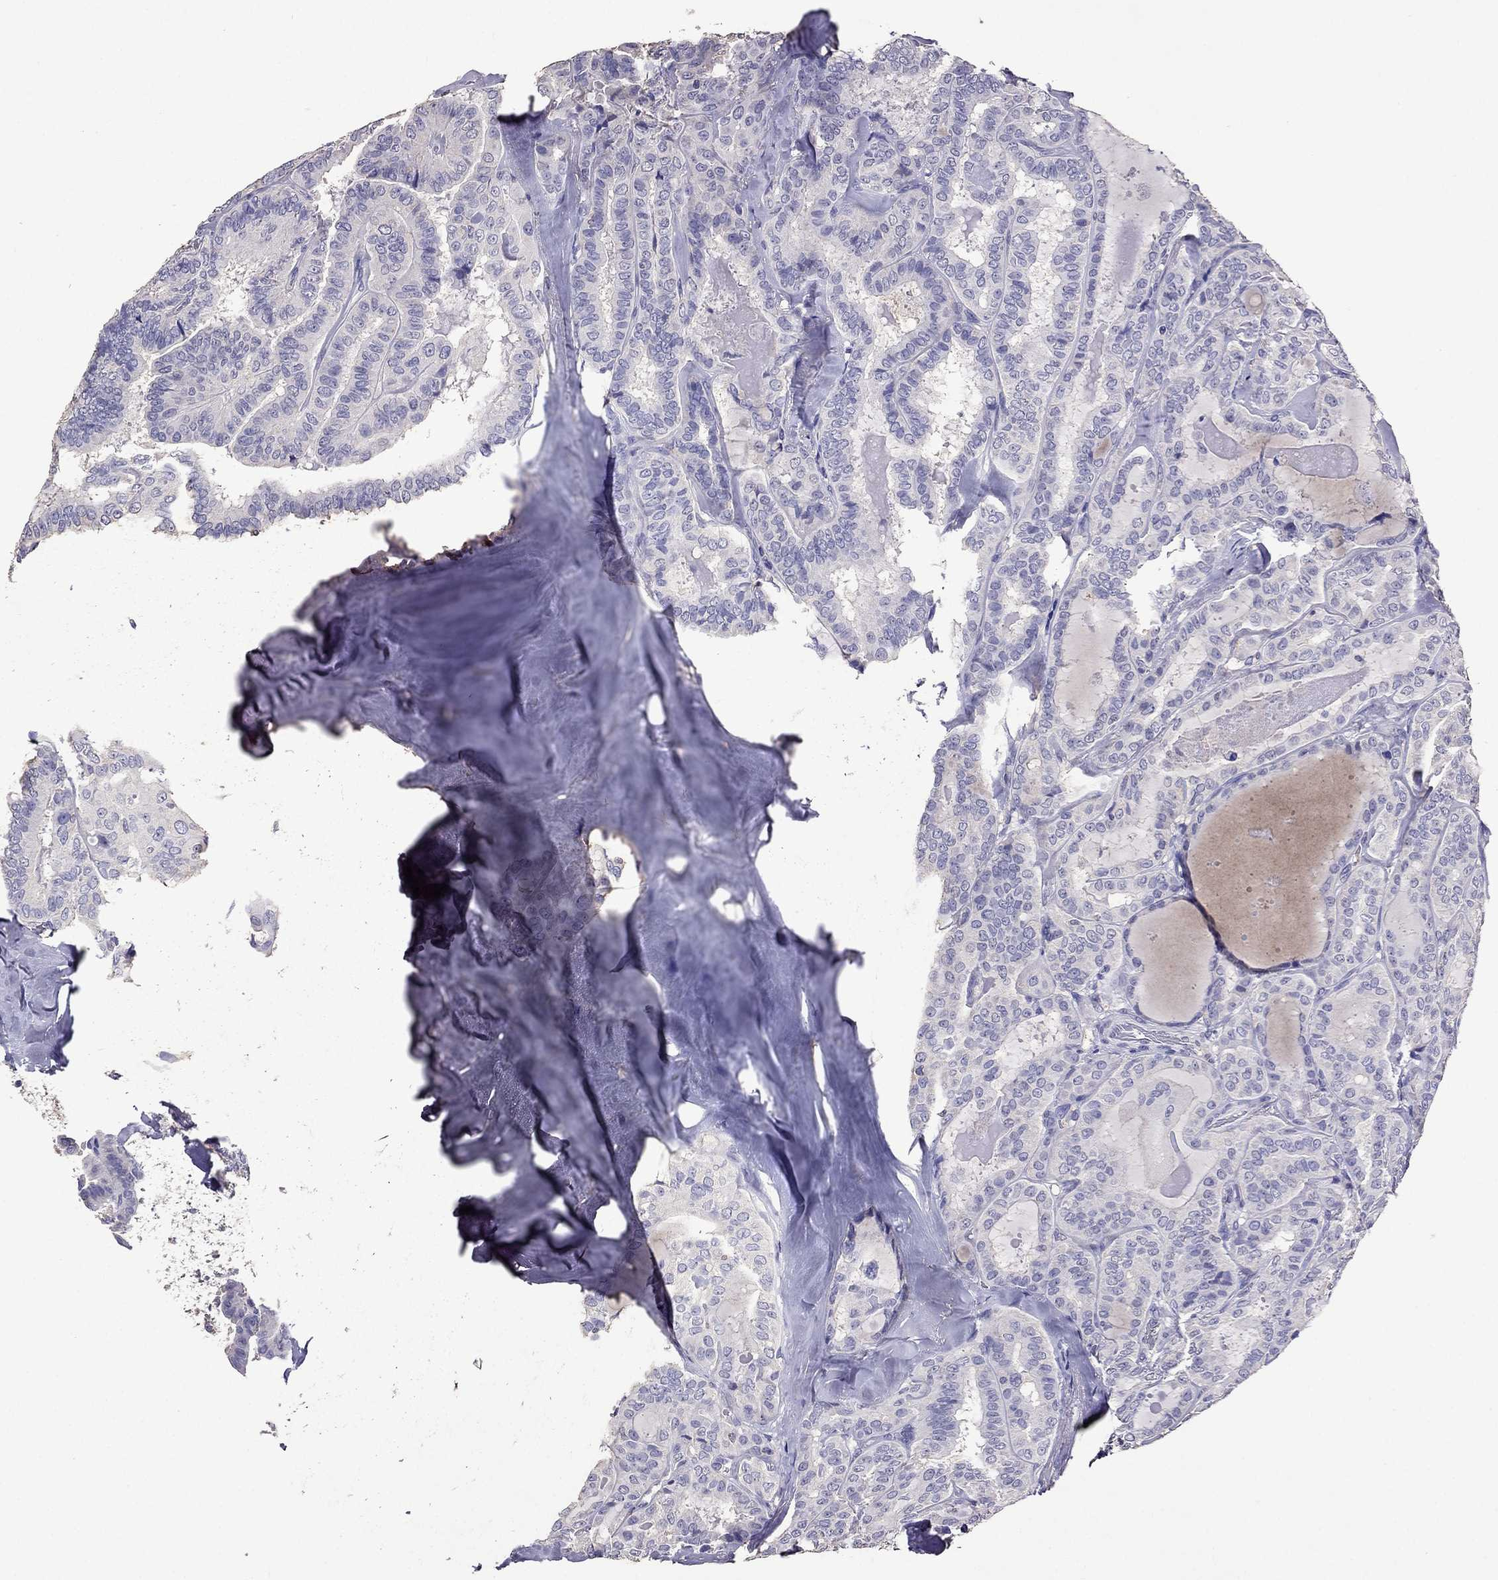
{"staining": {"intensity": "negative", "quantity": "none", "location": "none"}, "tissue": "thyroid cancer", "cell_type": "Tumor cells", "image_type": "cancer", "snomed": [{"axis": "morphology", "description": "Papillary adenocarcinoma, NOS"}, {"axis": "topography", "description": "Thyroid gland"}], "caption": "A high-resolution histopathology image shows immunohistochemistry (IHC) staining of thyroid cancer (papillary adenocarcinoma), which demonstrates no significant expression in tumor cells.", "gene": "NKX3-1", "patient": {"sex": "female", "age": 39}}